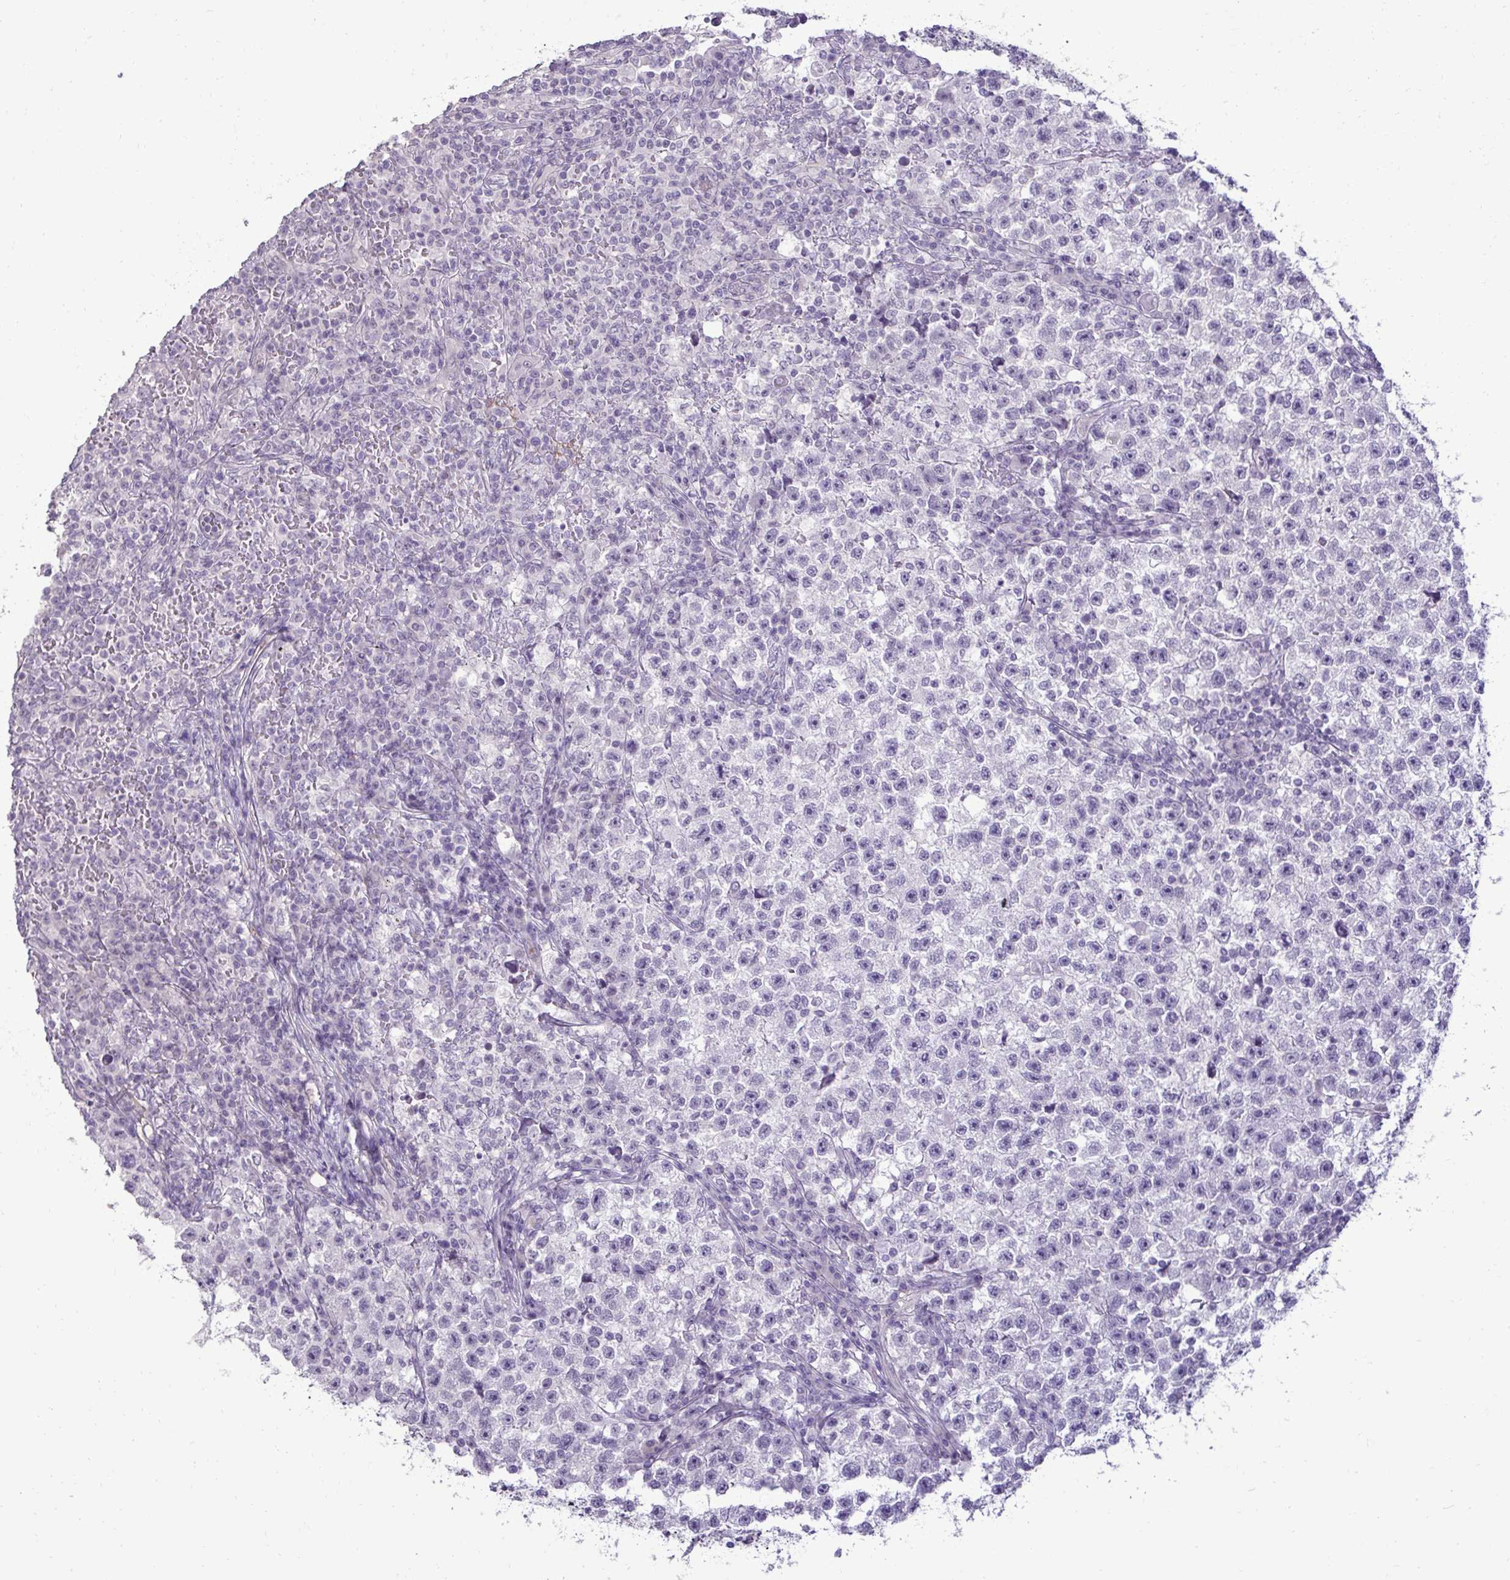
{"staining": {"intensity": "negative", "quantity": "none", "location": "none"}, "tissue": "testis cancer", "cell_type": "Tumor cells", "image_type": "cancer", "snomed": [{"axis": "morphology", "description": "Seminoma, NOS"}, {"axis": "topography", "description": "Testis"}], "caption": "Tumor cells are negative for brown protein staining in testis seminoma. The staining is performed using DAB (3,3'-diaminobenzidine) brown chromogen with nuclei counter-stained in using hematoxylin.", "gene": "SLC30A3", "patient": {"sex": "male", "age": 22}}